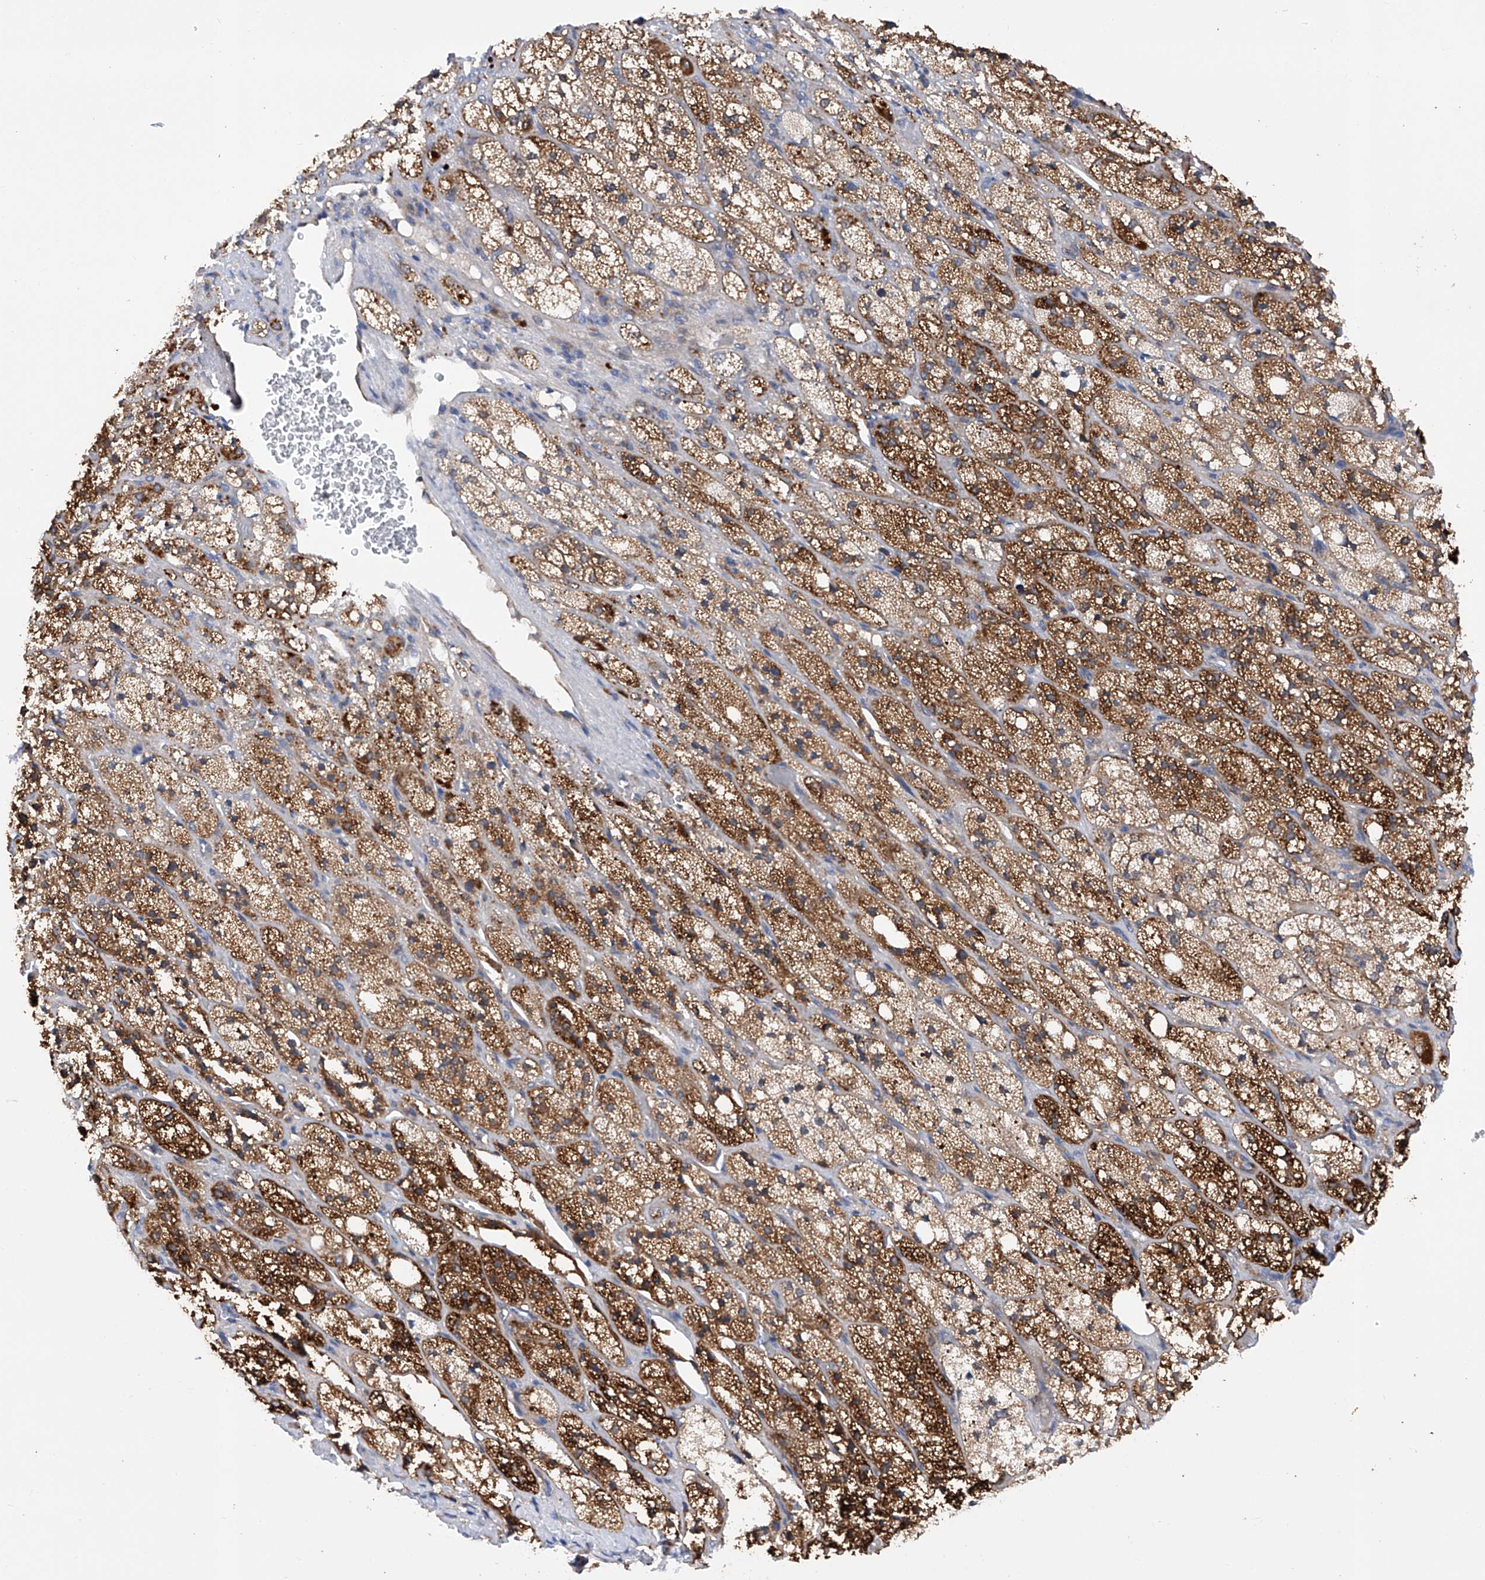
{"staining": {"intensity": "strong", "quantity": "25%-75%", "location": "cytoplasmic/membranous"}, "tissue": "adrenal gland", "cell_type": "Glandular cells", "image_type": "normal", "snomed": [{"axis": "morphology", "description": "Normal tissue, NOS"}, {"axis": "topography", "description": "Adrenal gland"}], "caption": "High-magnification brightfield microscopy of benign adrenal gland stained with DAB (3,3'-diaminobenzidine) (brown) and counterstained with hematoxylin (blue). glandular cells exhibit strong cytoplasmic/membranous expression is present in about25%-75% of cells.", "gene": "SPATA20", "patient": {"sex": "male", "age": 61}}